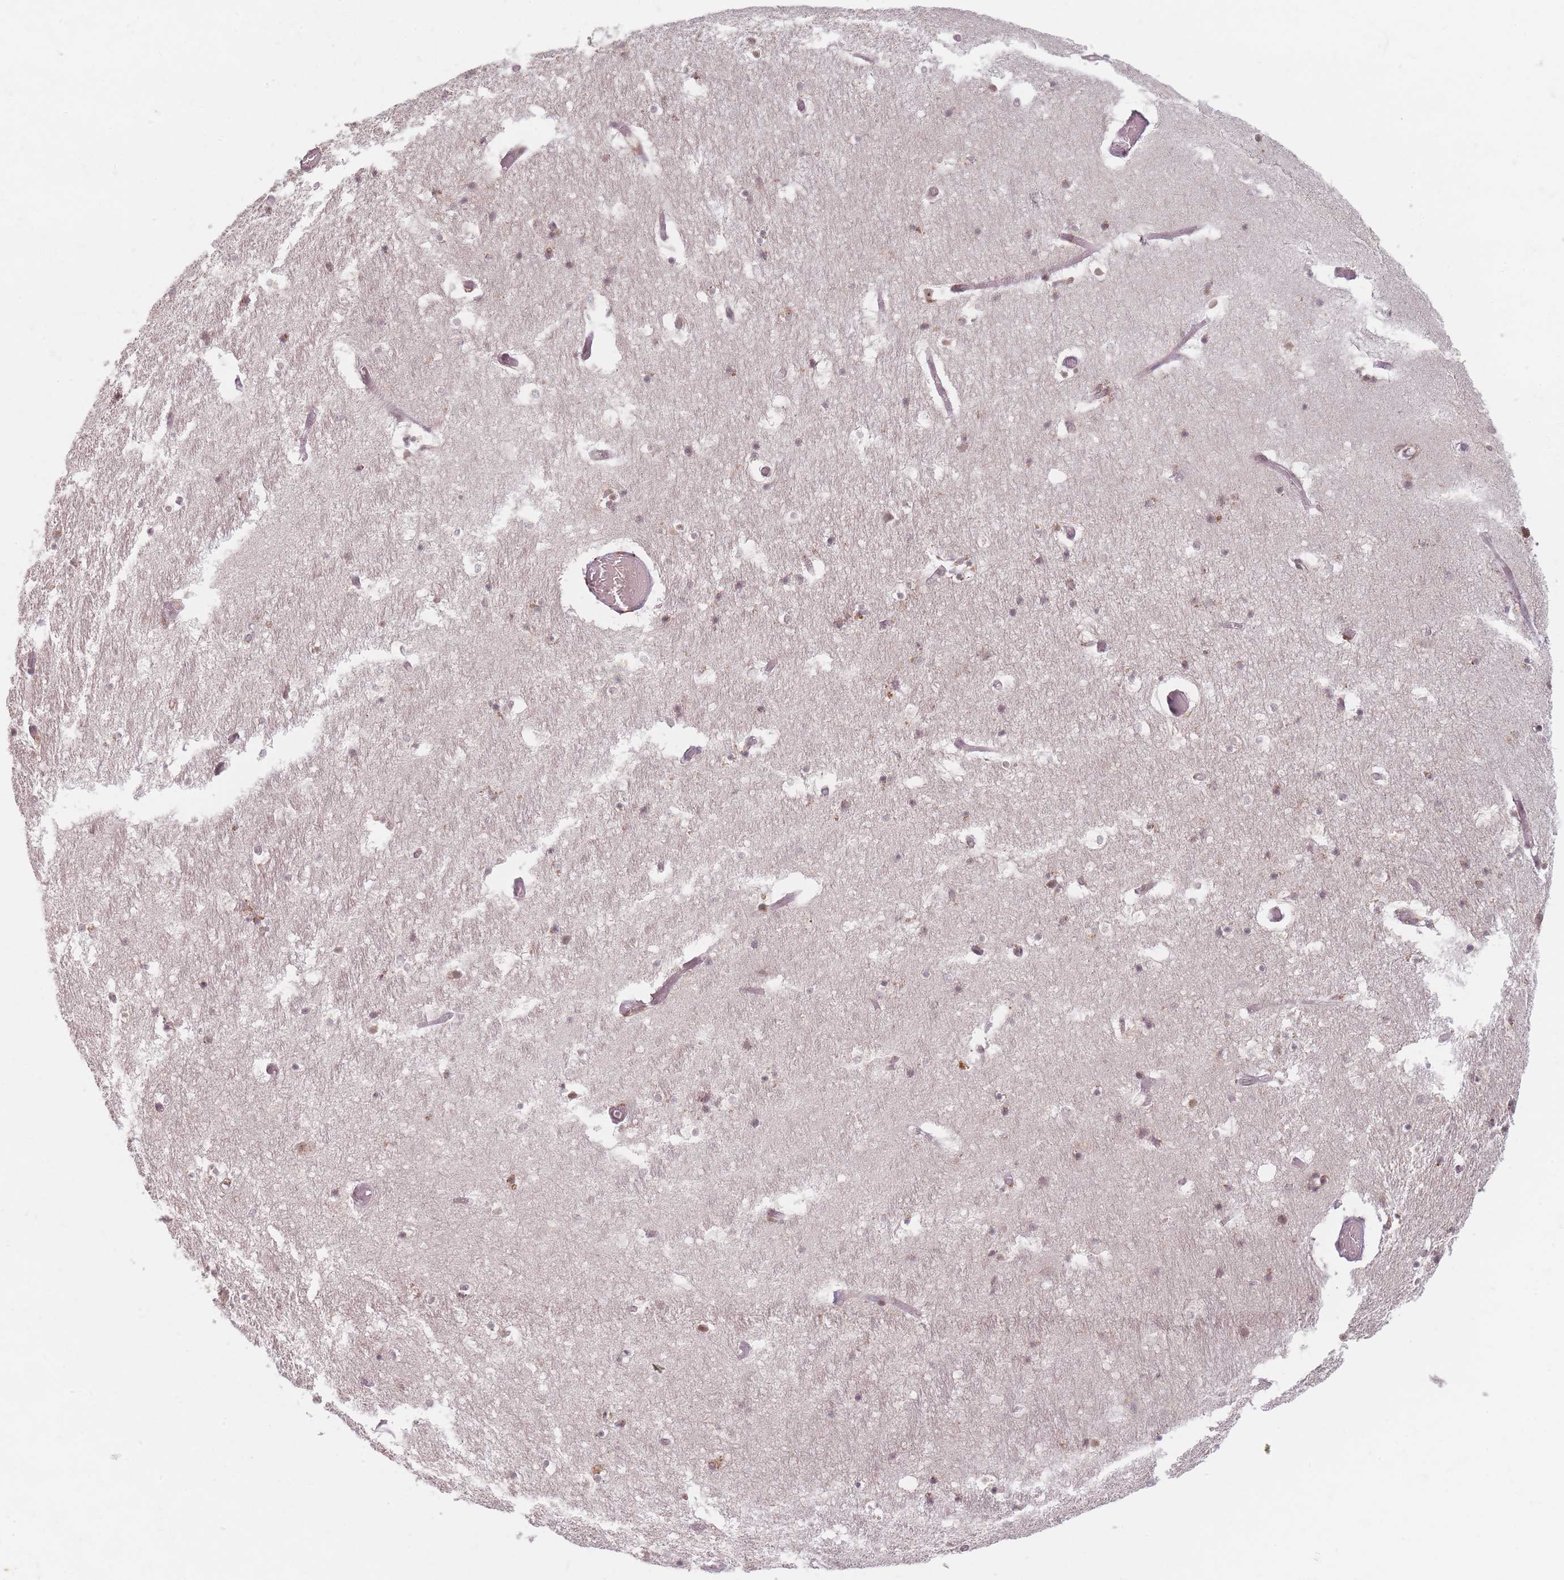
{"staining": {"intensity": "moderate", "quantity": "25%-75%", "location": "cytoplasmic/membranous"}, "tissue": "hippocampus", "cell_type": "Glial cells", "image_type": "normal", "snomed": [{"axis": "morphology", "description": "Normal tissue, NOS"}, {"axis": "topography", "description": "Hippocampus"}], "caption": "Glial cells show medium levels of moderate cytoplasmic/membranous expression in approximately 25%-75% of cells in unremarkable hippocampus.", "gene": "SPATA45", "patient": {"sex": "female", "age": 52}}